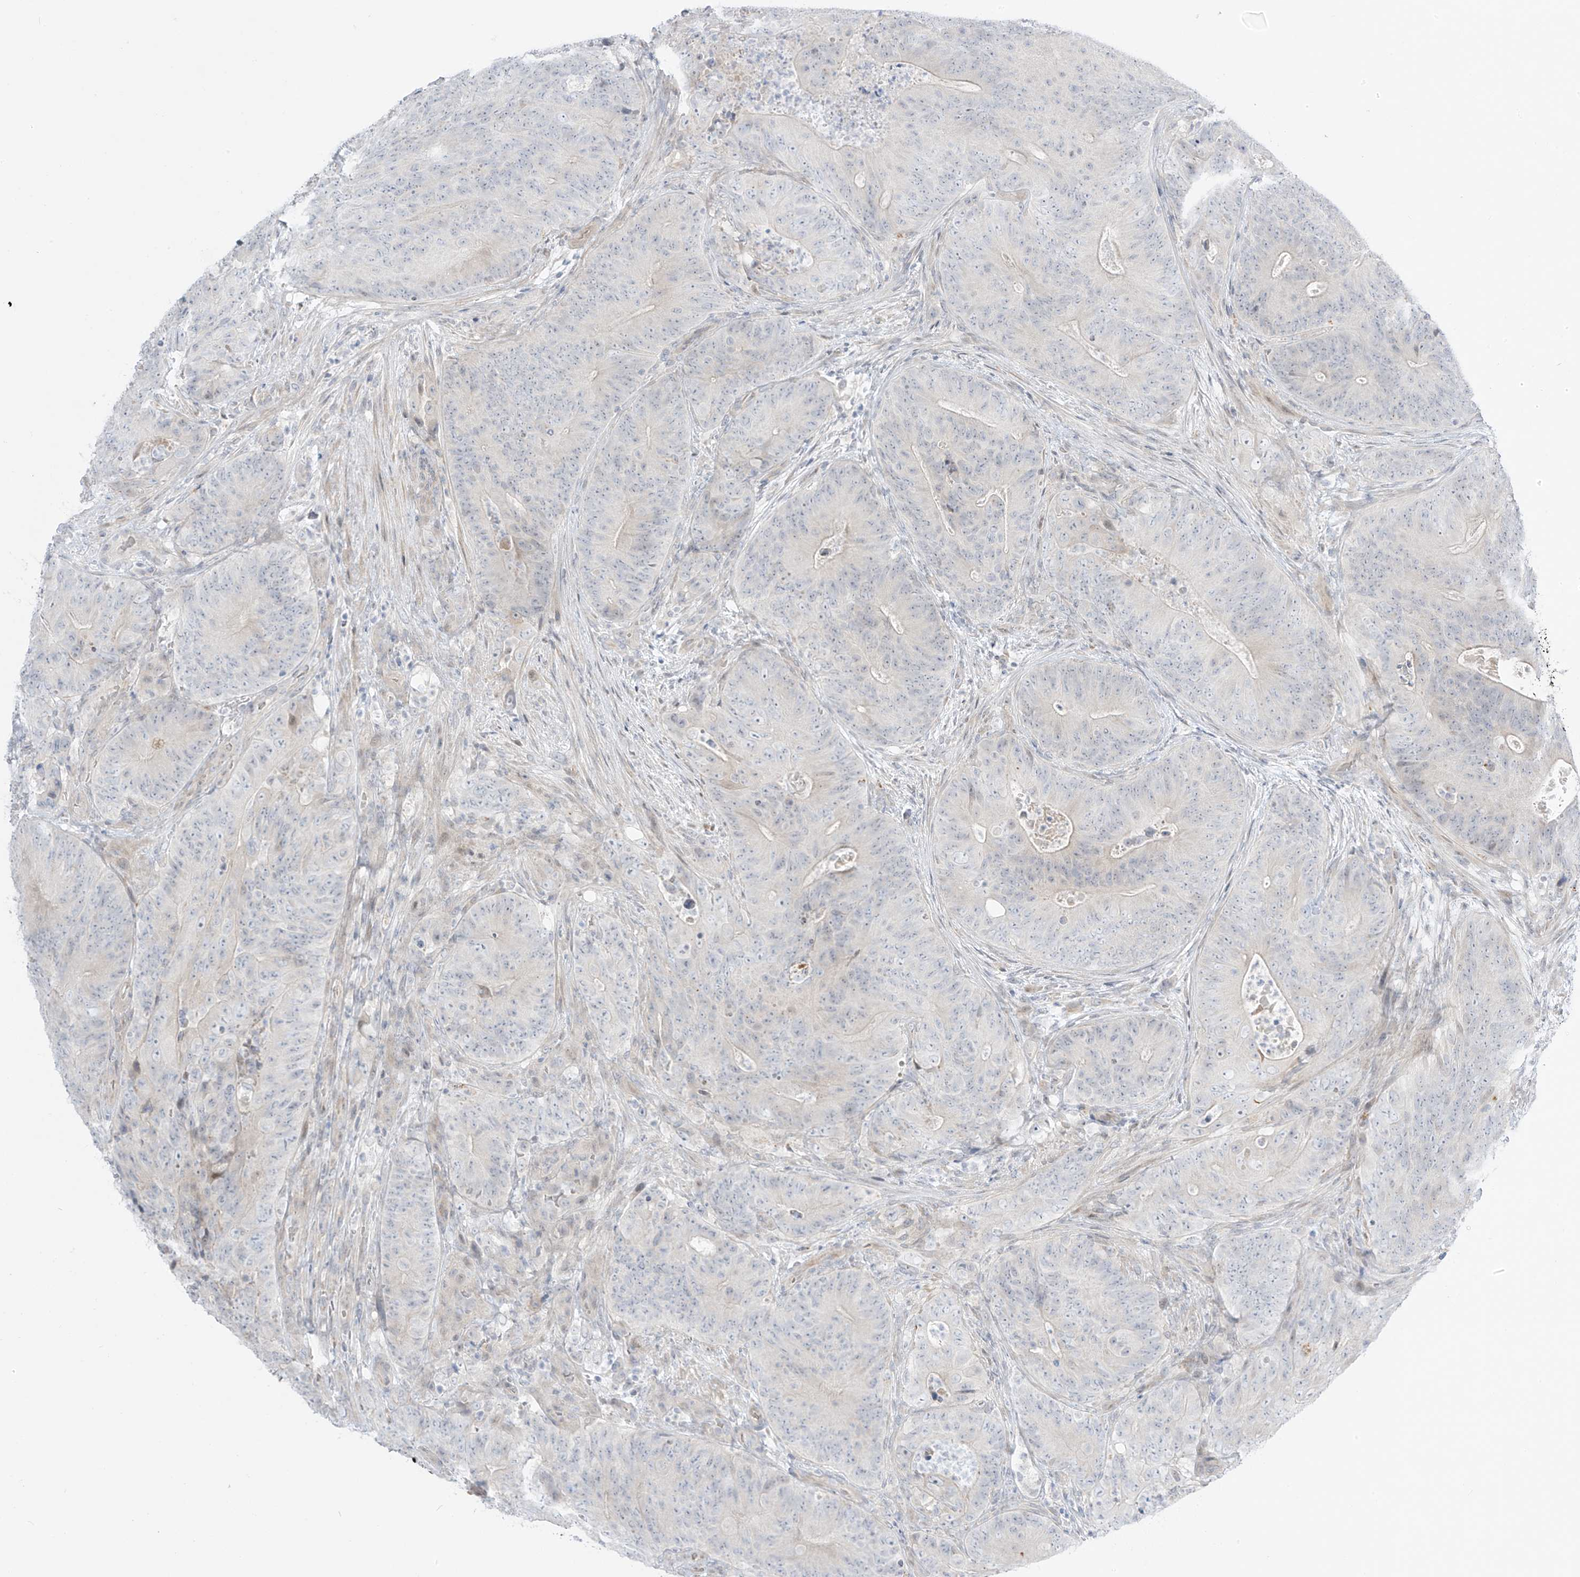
{"staining": {"intensity": "negative", "quantity": "none", "location": "none"}, "tissue": "colorectal cancer", "cell_type": "Tumor cells", "image_type": "cancer", "snomed": [{"axis": "morphology", "description": "Normal tissue, NOS"}, {"axis": "topography", "description": "Colon"}], "caption": "Image shows no significant protein staining in tumor cells of colorectal cancer. (Brightfield microscopy of DAB IHC at high magnification).", "gene": "ASPRV1", "patient": {"sex": "female", "age": 82}}